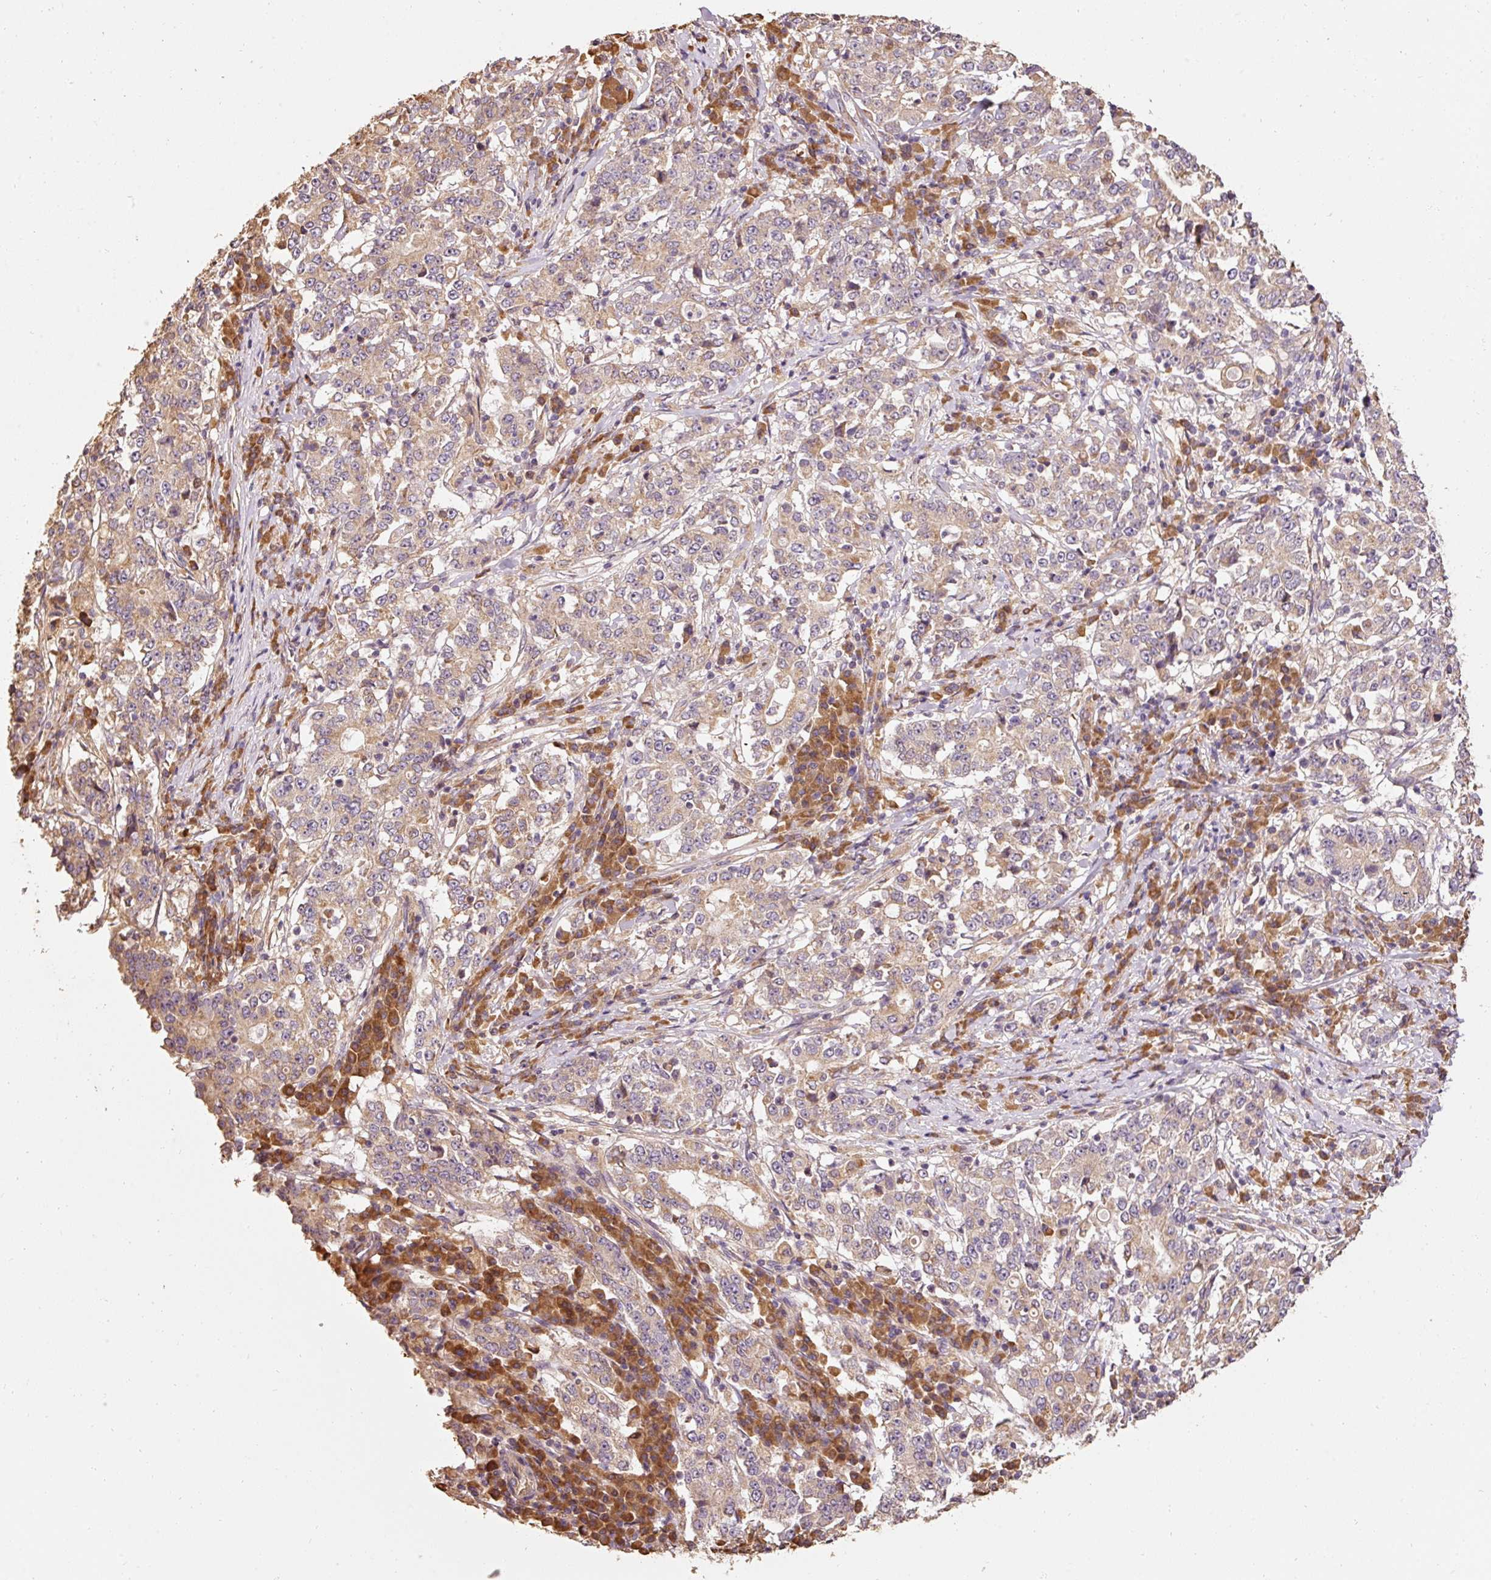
{"staining": {"intensity": "weak", "quantity": ">75%", "location": "cytoplasmic/membranous"}, "tissue": "stomach cancer", "cell_type": "Tumor cells", "image_type": "cancer", "snomed": [{"axis": "morphology", "description": "Adenocarcinoma, NOS"}, {"axis": "topography", "description": "Stomach"}], "caption": "This image demonstrates stomach cancer stained with immunohistochemistry to label a protein in brown. The cytoplasmic/membranous of tumor cells show weak positivity for the protein. Nuclei are counter-stained blue.", "gene": "EFHC1", "patient": {"sex": "male", "age": 59}}